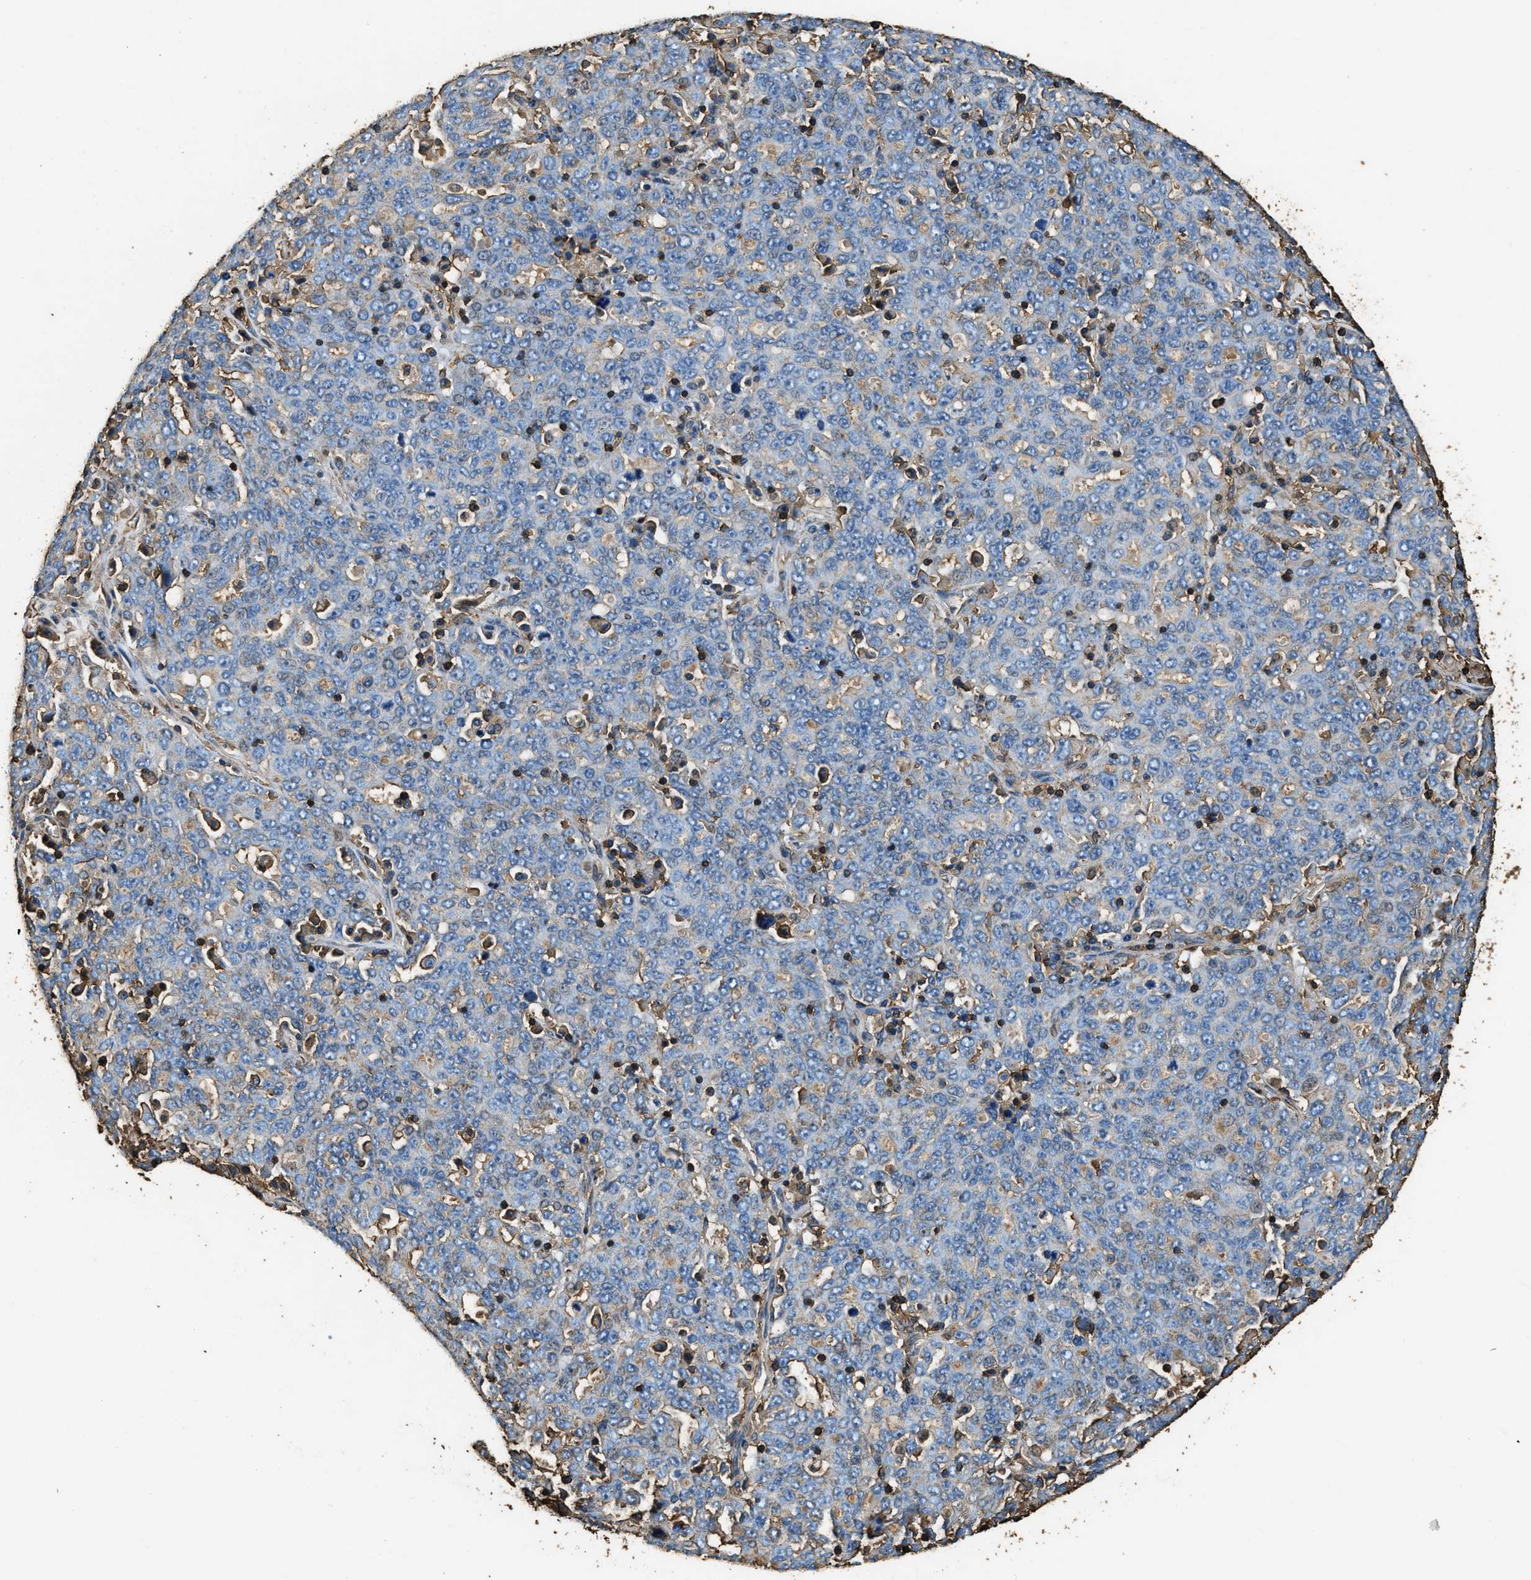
{"staining": {"intensity": "moderate", "quantity": "25%-75%", "location": "cytoplasmic/membranous"}, "tissue": "ovarian cancer", "cell_type": "Tumor cells", "image_type": "cancer", "snomed": [{"axis": "morphology", "description": "Carcinoma, endometroid"}, {"axis": "topography", "description": "Ovary"}], "caption": "Approximately 25%-75% of tumor cells in human ovarian cancer exhibit moderate cytoplasmic/membranous protein expression as visualized by brown immunohistochemical staining.", "gene": "ACCS", "patient": {"sex": "female", "age": 62}}